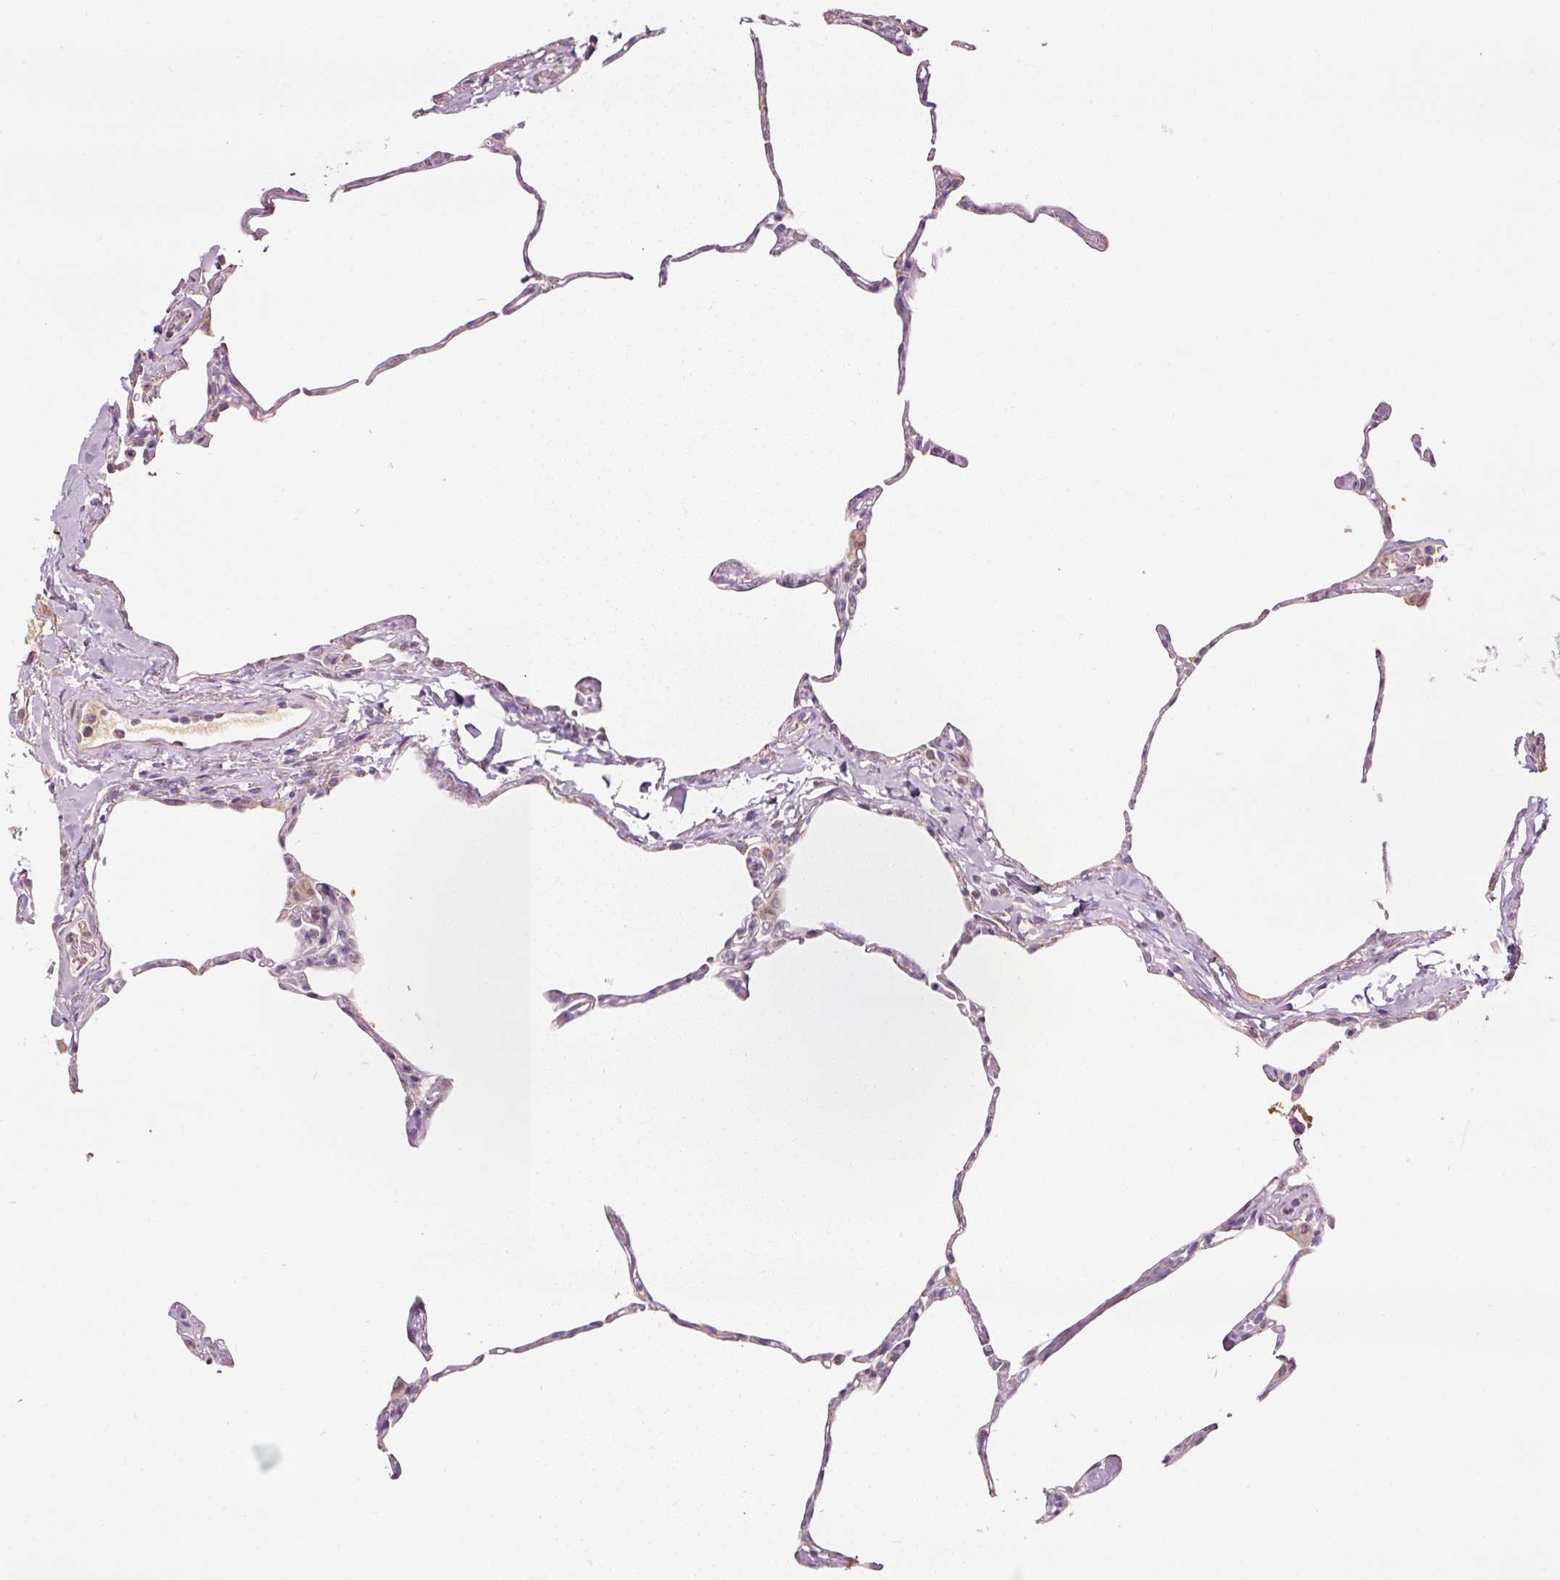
{"staining": {"intensity": "weak", "quantity": "<25%", "location": "cytoplasmic/membranous"}, "tissue": "lung", "cell_type": "Alveolar cells", "image_type": "normal", "snomed": [{"axis": "morphology", "description": "Normal tissue, NOS"}, {"axis": "topography", "description": "Lung"}], "caption": "DAB (3,3'-diaminobenzidine) immunohistochemical staining of benign lung exhibits no significant positivity in alveolar cells. The staining is performed using DAB brown chromogen with nuclei counter-stained in using hematoxylin.", "gene": "NDUFB4", "patient": {"sex": "male", "age": 65}}